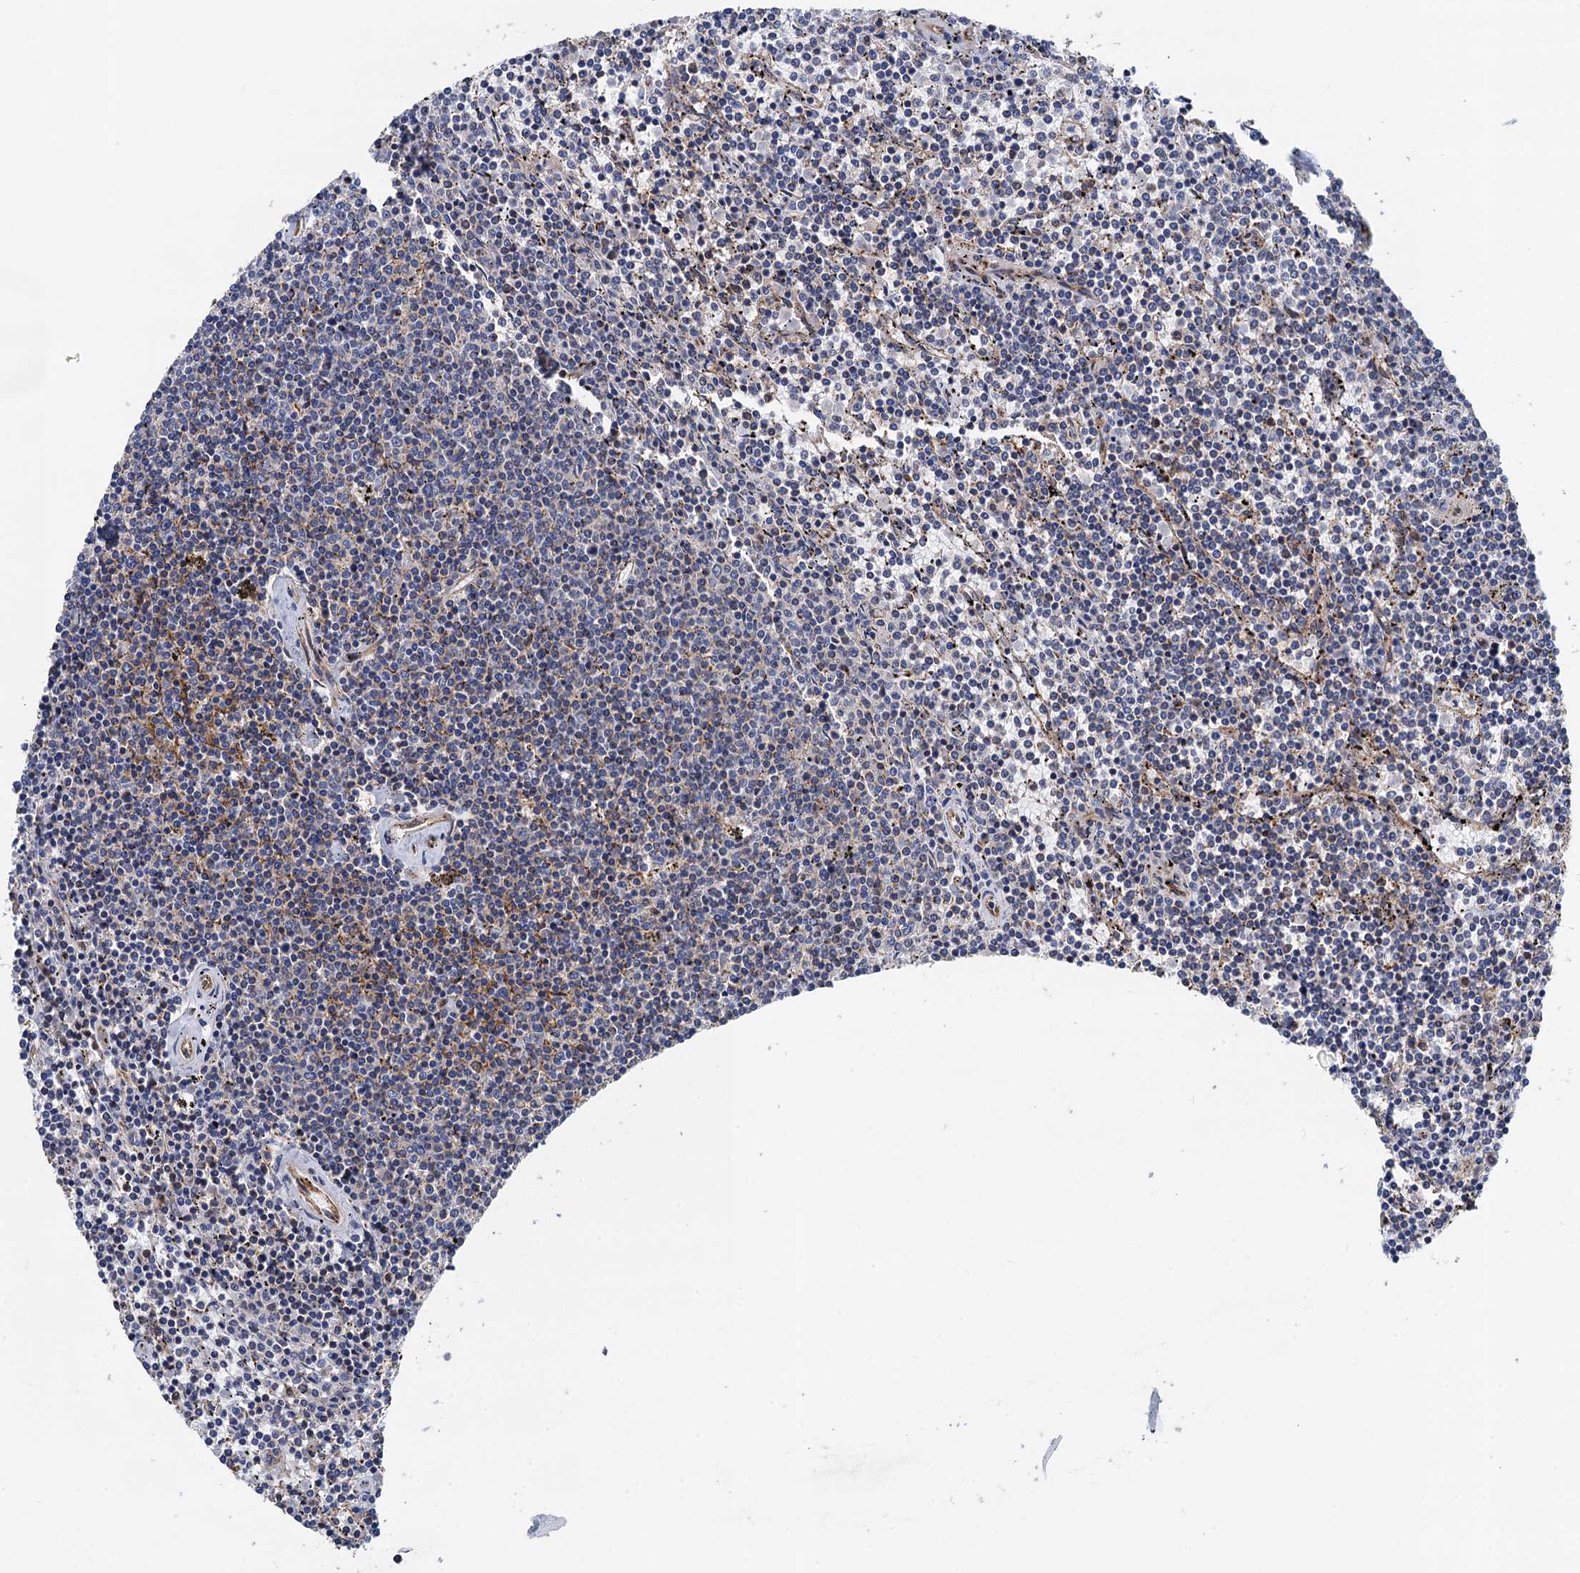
{"staining": {"intensity": "negative", "quantity": "none", "location": "none"}, "tissue": "lymphoma", "cell_type": "Tumor cells", "image_type": "cancer", "snomed": [{"axis": "morphology", "description": "Malignant lymphoma, non-Hodgkin's type, Low grade"}, {"axis": "topography", "description": "Spleen"}], "caption": "The micrograph displays no staining of tumor cells in malignant lymphoma, non-Hodgkin's type (low-grade). (Immunohistochemistry (ihc), brightfield microscopy, high magnification).", "gene": "DGLUCY", "patient": {"sex": "female", "age": 50}}